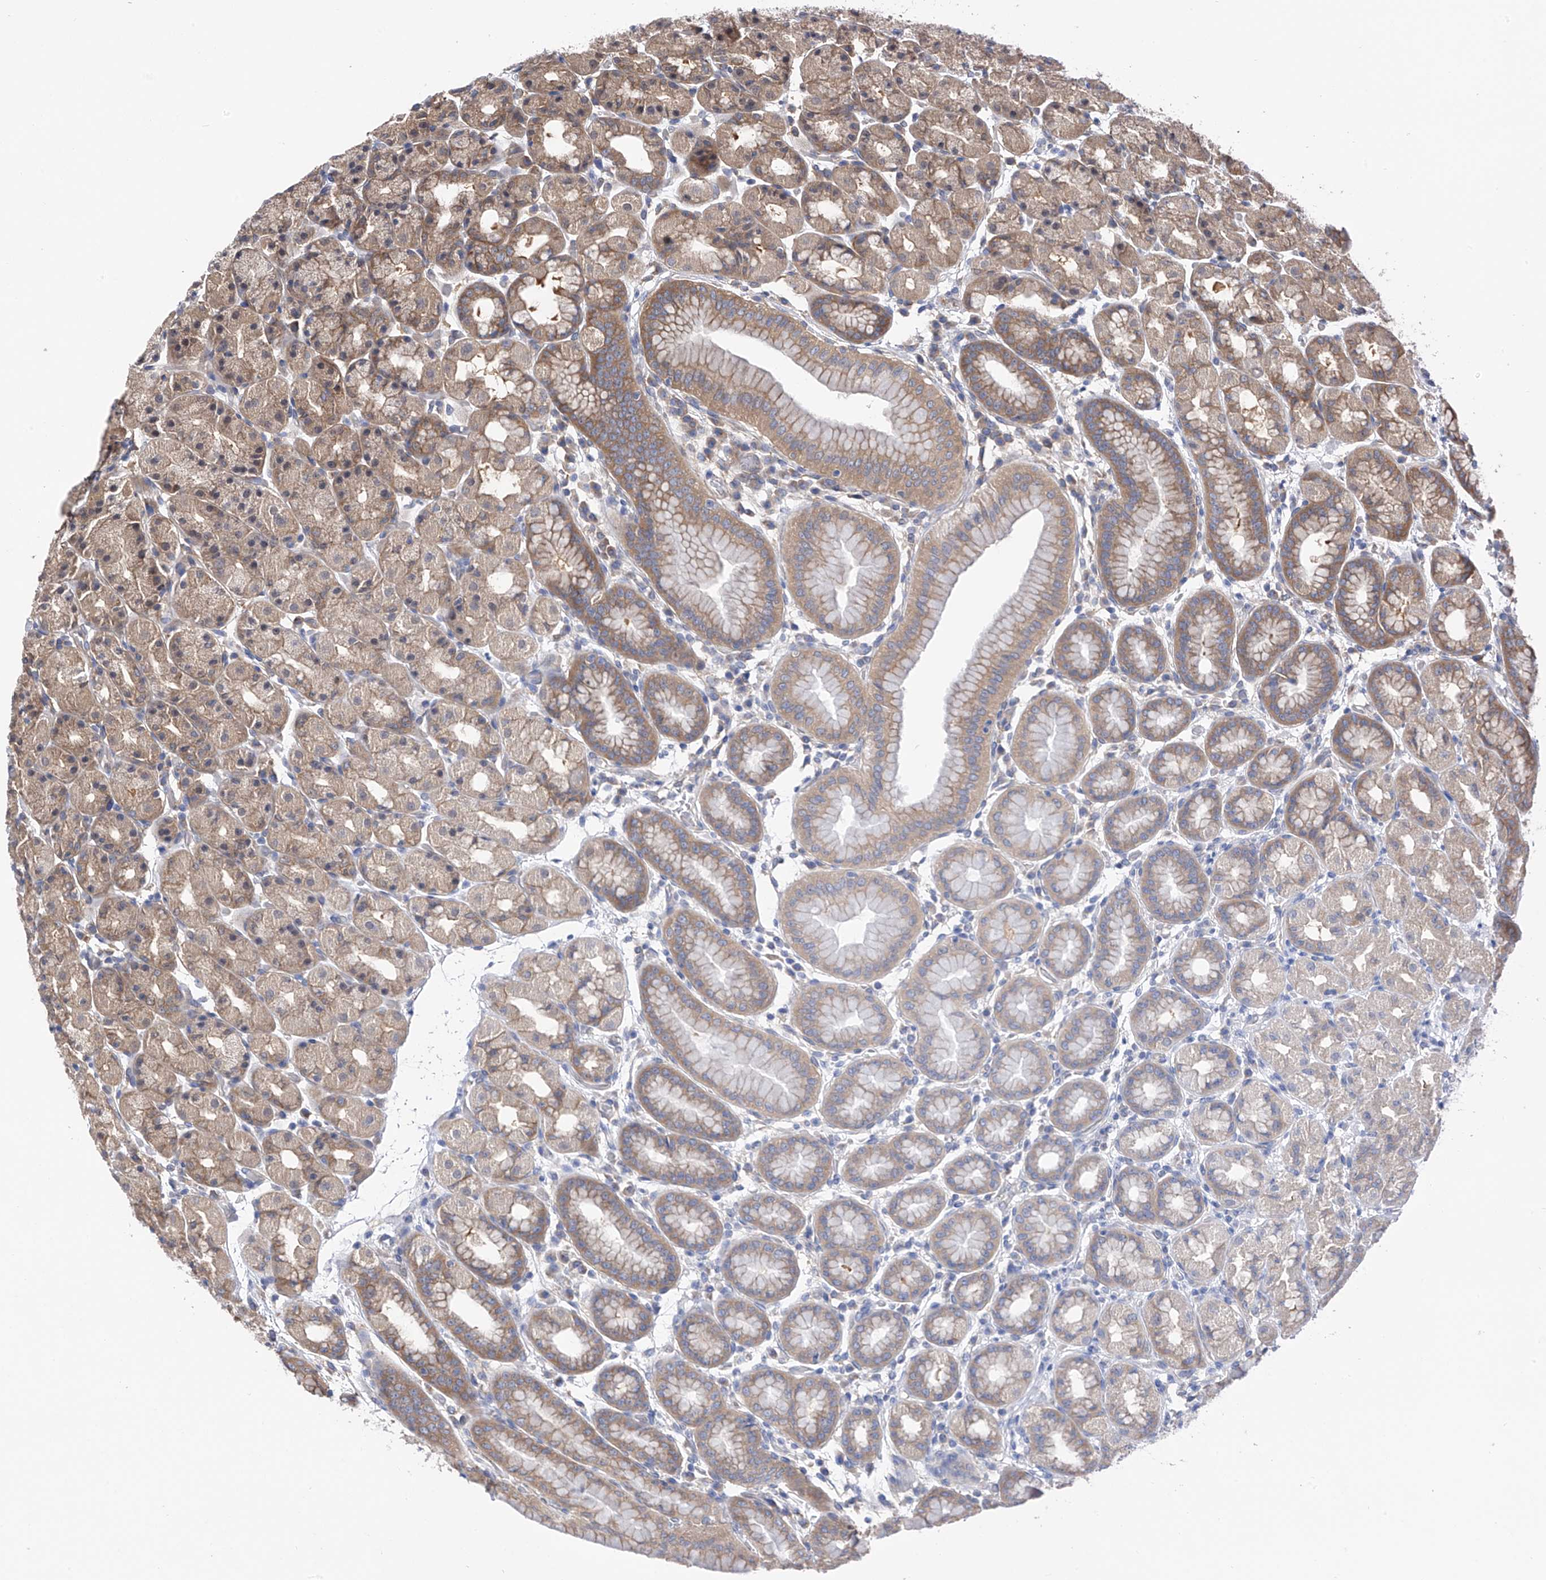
{"staining": {"intensity": "weak", "quantity": "25%-75%", "location": "cytoplasmic/membranous"}, "tissue": "stomach", "cell_type": "Glandular cells", "image_type": "normal", "snomed": [{"axis": "morphology", "description": "Normal tissue, NOS"}, {"axis": "topography", "description": "Stomach, upper"}], "caption": "A low amount of weak cytoplasmic/membranous positivity is present in about 25%-75% of glandular cells in unremarkable stomach.", "gene": "CHPF", "patient": {"sex": "male", "age": 68}}